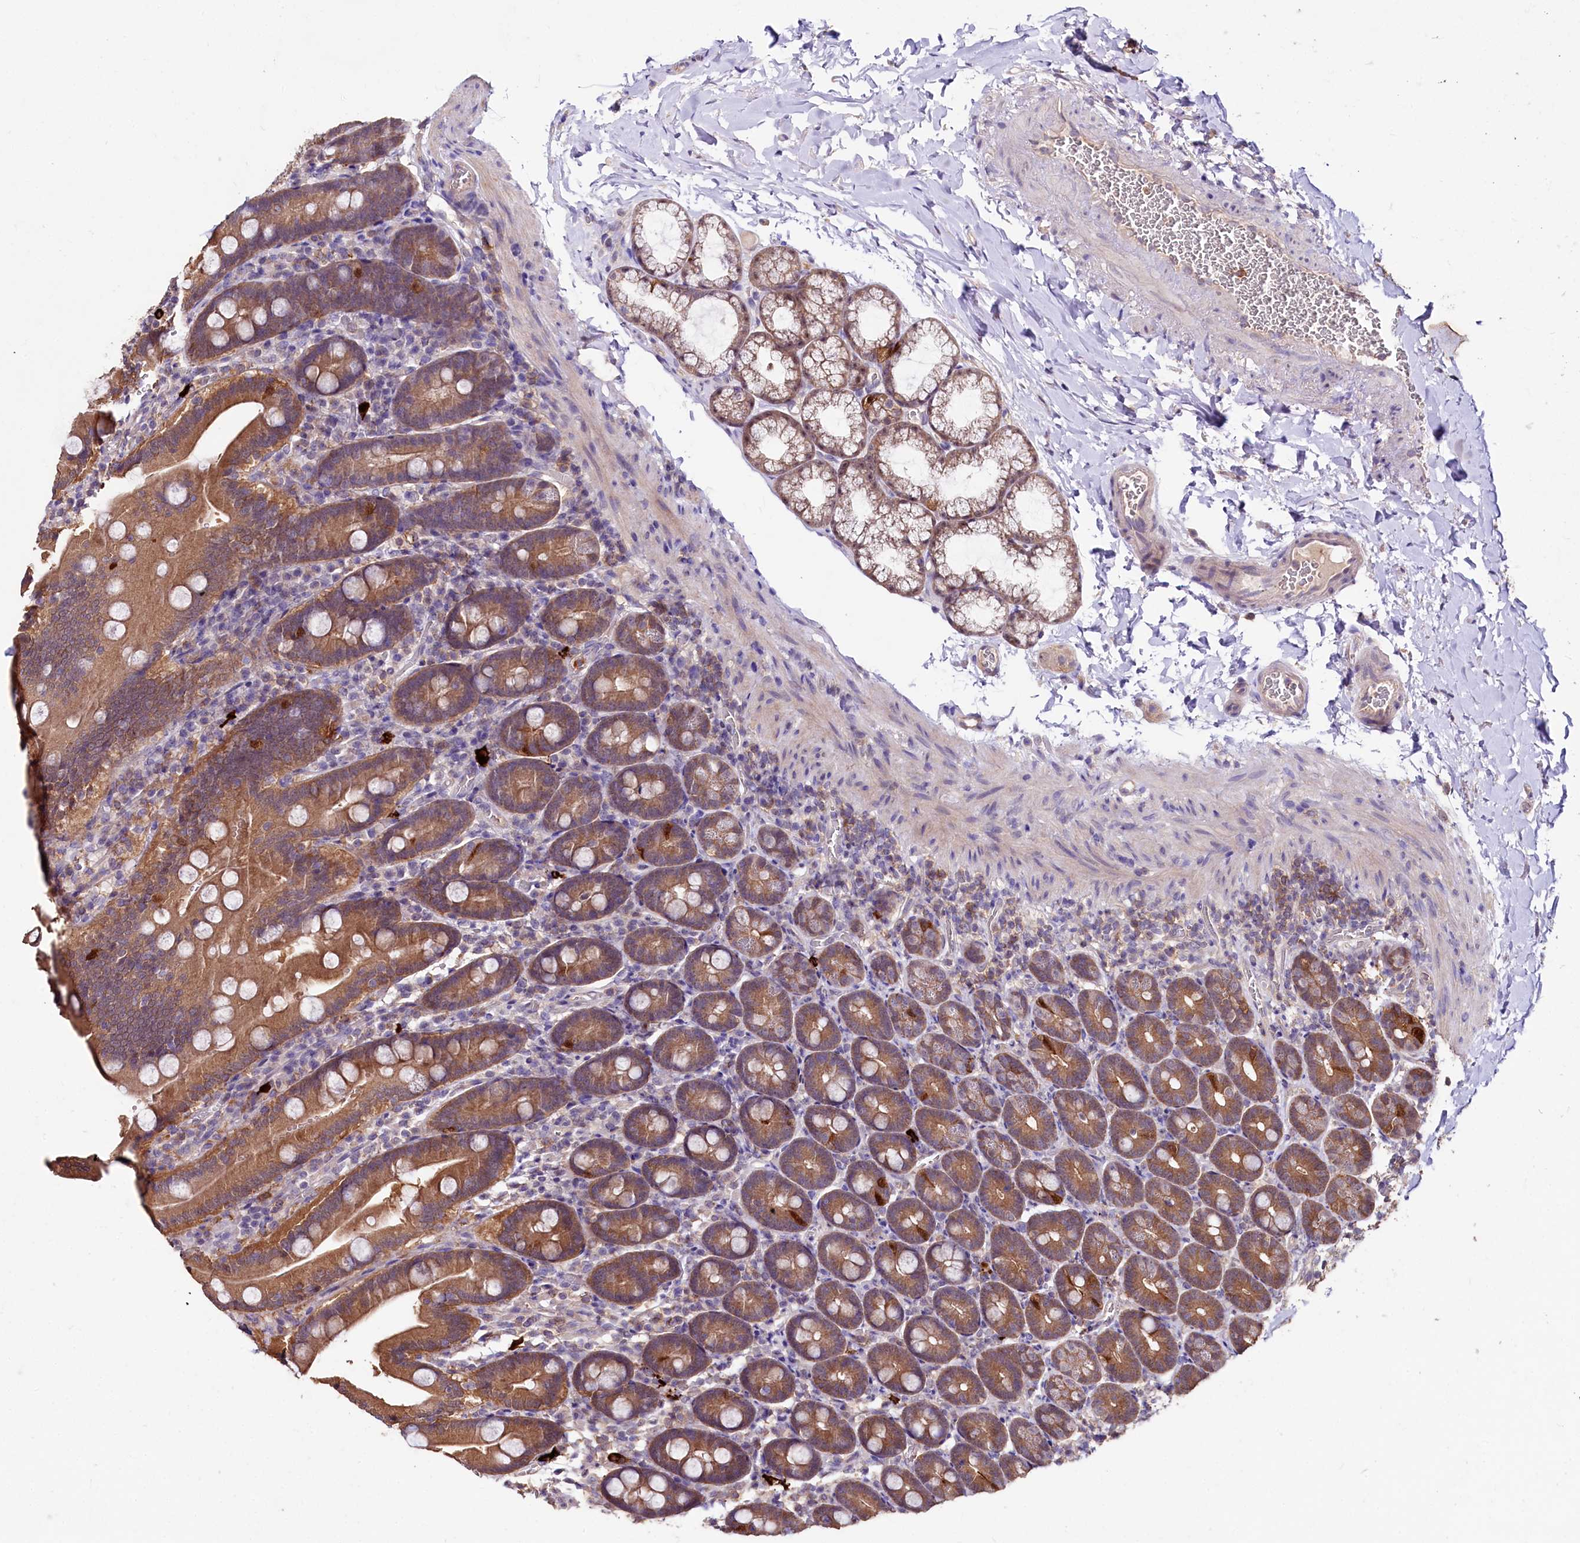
{"staining": {"intensity": "moderate", "quantity": ">75%", "location": "cytoplasmic/membranous"}, "tissue": "duodenum", "cell_type": "Glandular cells", "image_type": "normal", "snomed": [{"axis": "morphology", "description": "Normal tissue, NOS"}, {"axis": "topography", "description": "Duodenum"}], "caption": "Immunohistochemistry (IHC) staining of normal duodenum, which shows medium levels of moderate cytoplasmic/membranous positivity in approximately >75% of glandular cells indicating moderate cytoplasmic/membranous protein expression. The staining was performed using DAB (3,3'-diaminobenzidine) (brown) for protein detection and nuclei were counterstained in hematoxylin (blue).", "gene": "KLRB1", "patient": {"sex": "female", "age": 62}}